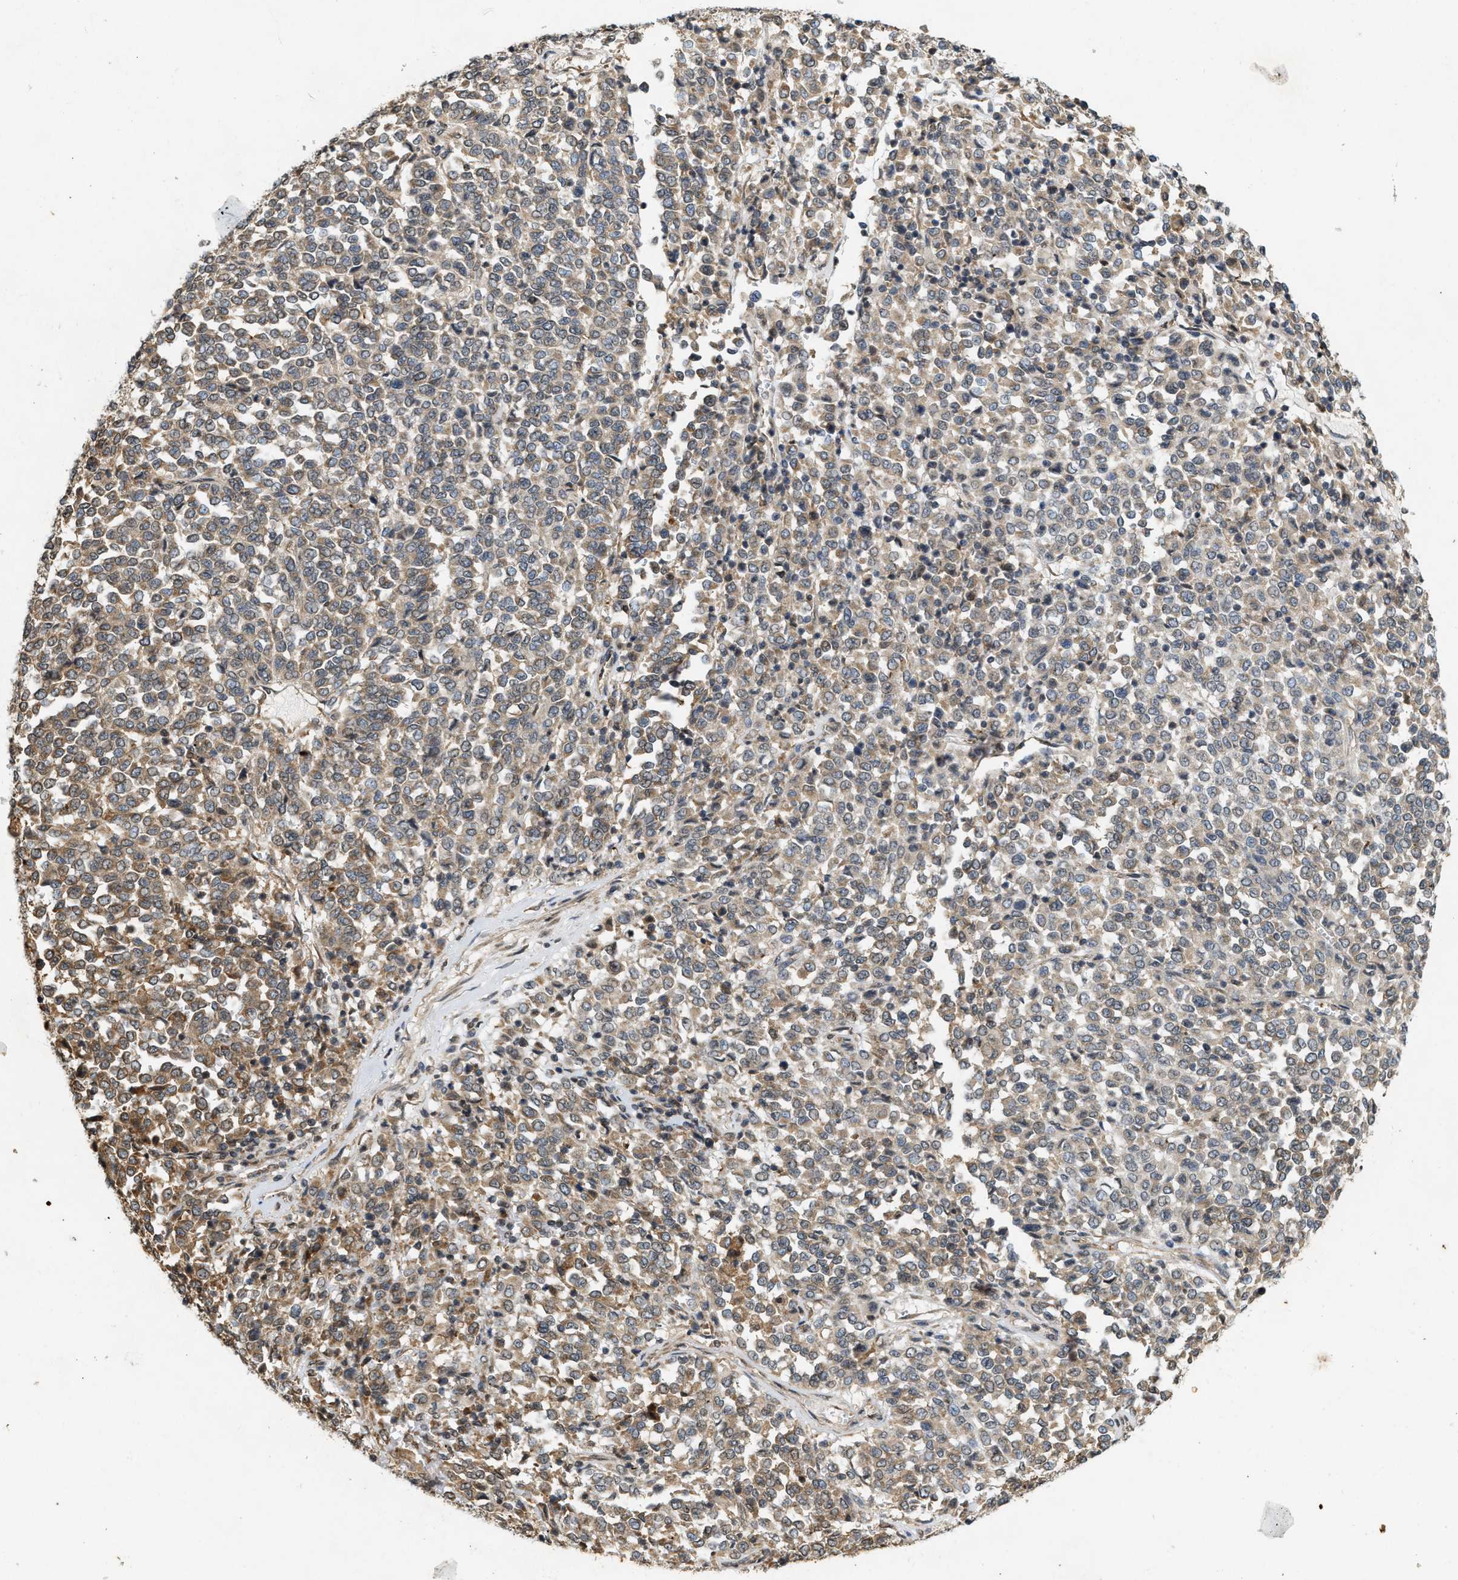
{"staining": {"intensity": "weak", "quantity": ">75%", "location": "cytoplasmic/membranous"}, "tissue": "melanoma", "cell_type": "Tumor cells", "image_type": "cancer", "snomed": [{"axis": "morphology", "description": "Malignant melanoma, Metastatic site"}, {"axis": "topography", "description": "Pancreas"}], "caption": "IHC staining of melanoma, which demonstrates low levels of weak cytoplasmic/membranous positivity in approximately >75% of tumor cells indicating weak cytoplasmic/membranous protein positivity. The staining was performed using DAB (3,3'-diaminobenzidine) (brown) for protein detection and nuclei were counterstained in hematoxylin (blue).", "gene": "KIF21A", "patient": {"sex": "female", "age": 30}}